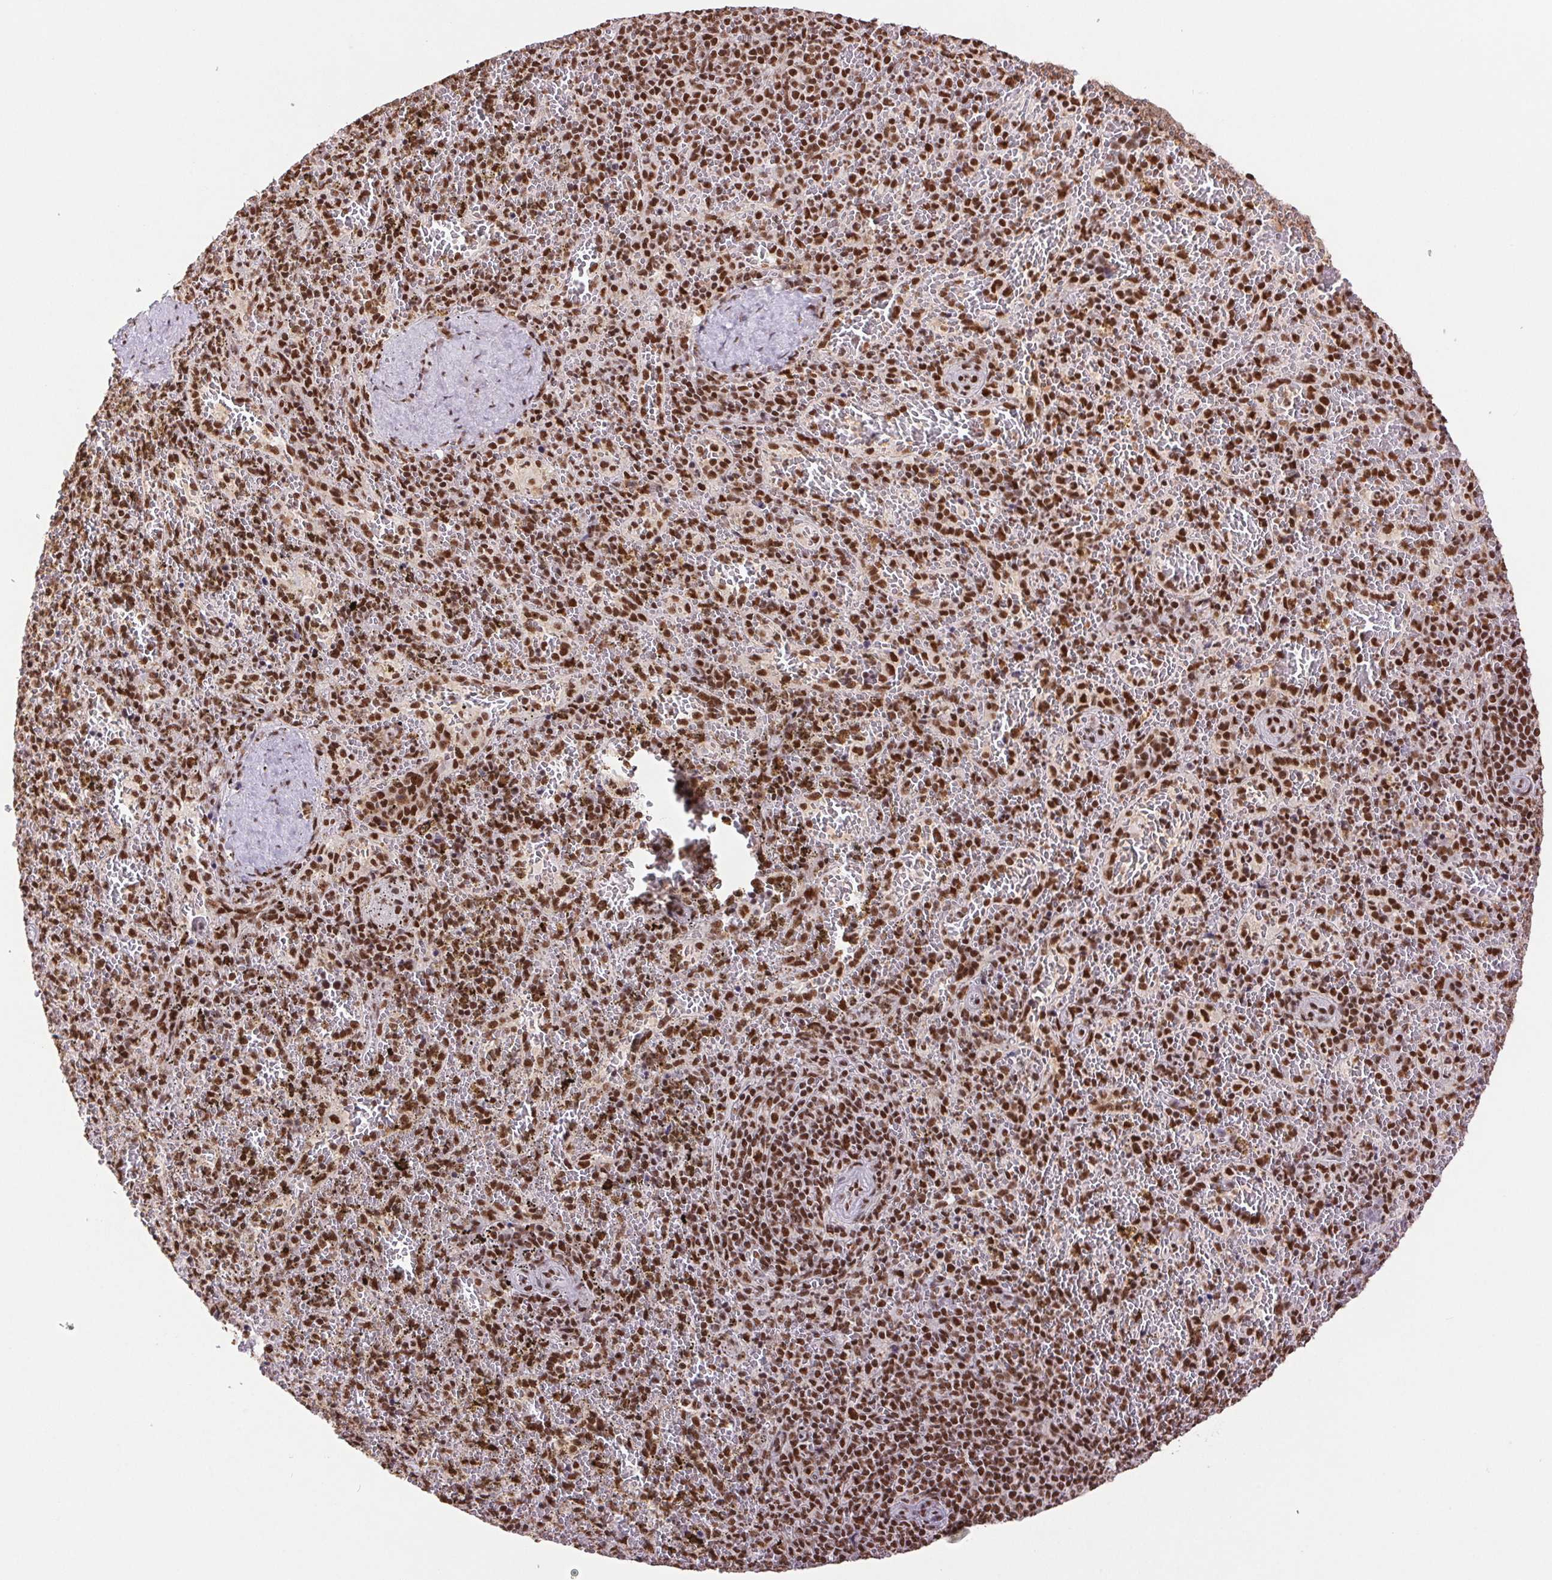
{"staining": {"intensity": "strong", "quantity": ">75%", "location": "nuclear"}, "tissue": "spleen", "cell_type": "Cells in red pulp", "image_type": "normal", "snomed": [{"axis": "morphology", "description": "Normal tissue, NOS"}, {"axis": "topography", "description": "Spleen"}], "caption": "Immunohistochemical staining of benign spleen exhibits strong nuclear protein staining in approximately >75% of cells in red pulp. The staining was performed using DAB (3,3'-diaminobenzidine) to visualize the protein expression in brown, while the nuclei were stained in blue with hematoxylin (Magnification: 20x).", "gene": "ZNF207", "patient": {"sex": "female", "age": 50}}